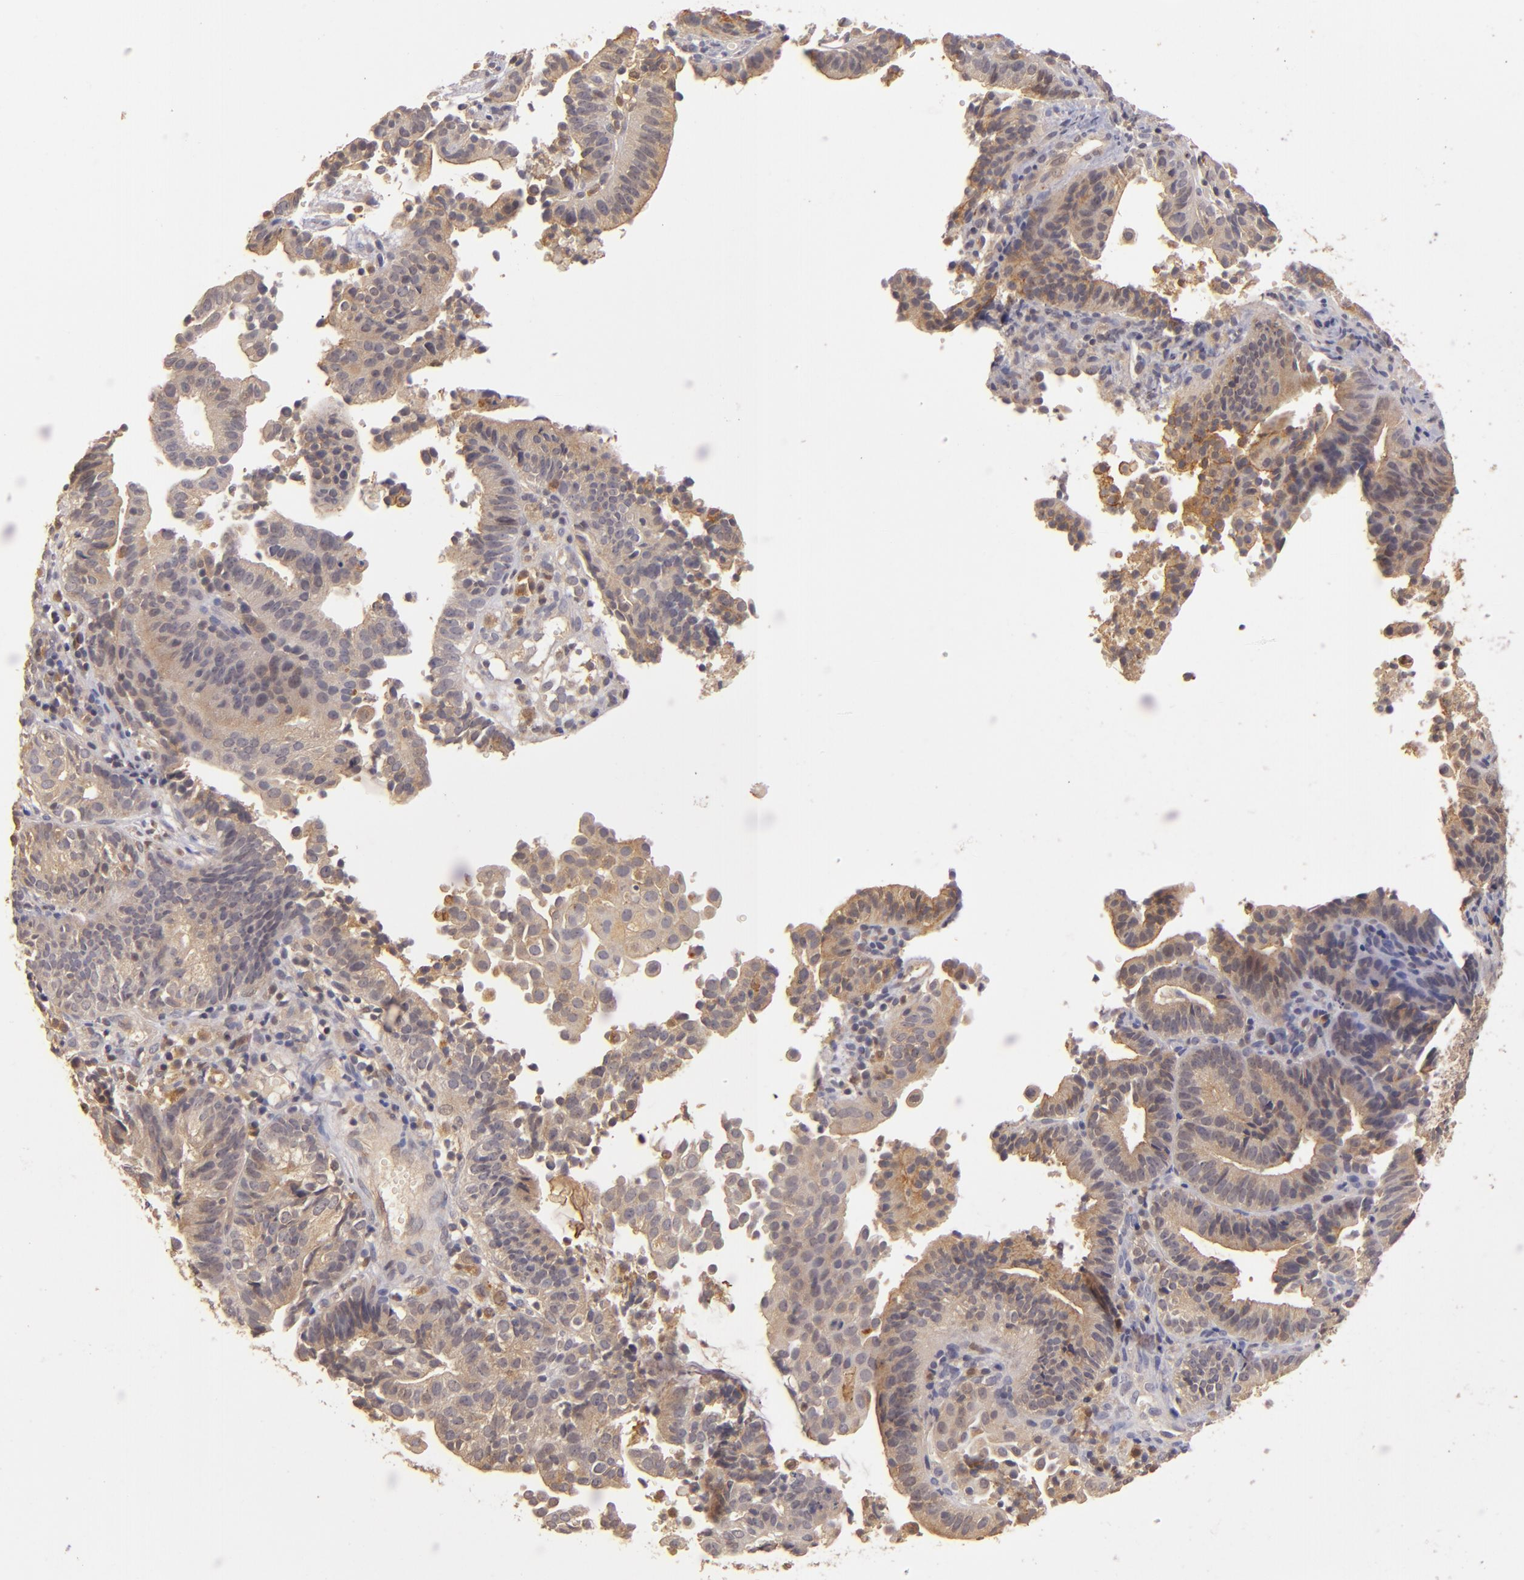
{"staining": {"intensity": "moderate", "quantity": ">75%", "location": "cytoplasmic/membranous"}, "tissue": "cervical cancer", "cell_type": "Tumor cells", "image_type": "cancer", "snomed": [{"axis": "morphology", "description": "Adenocarcinoma, NOS"}, {"axis": "topography", "description": "Cervix"}], "caption": "This is a photomicrograph of IHC staining of cervical cancer (adenocarcinoma), which shows moderate positivity in the cytoplasmic/membranous of tumor cells.", "gene": "PRKCD", "patient": {"sex": "female", "age": 60}}